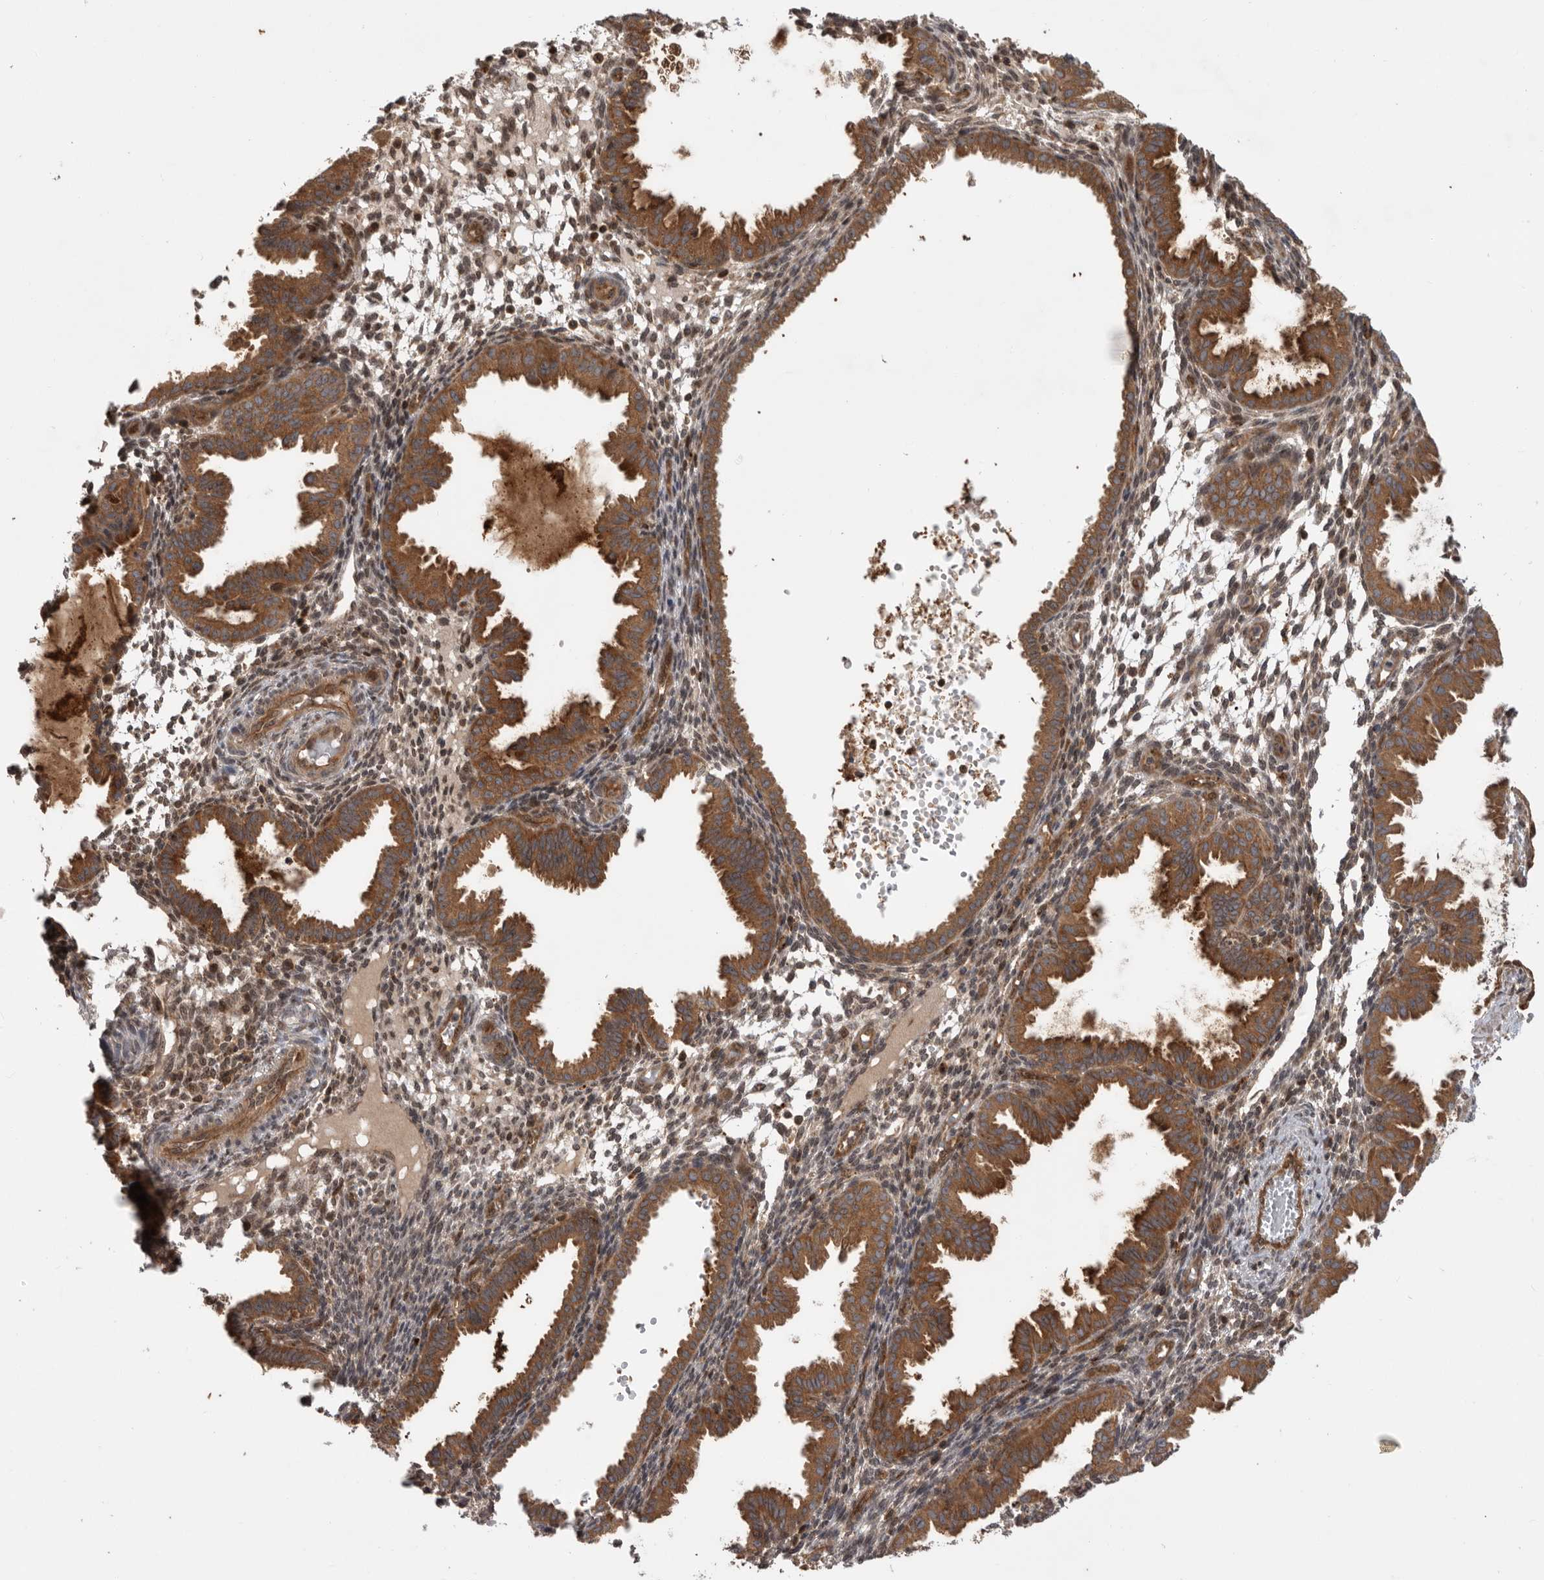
{"staining": {"intensity": "moderate", "quantity": "<25%", "location": "nuclear"}, "tissue": "endometrium", "cell_type": "Cells in endometrial stroma", "image_type": "normal", "snomed": [{"axis": "morphology", "description": "Normal tissue, NOS"}, {"axis": "topography", "description": "Endometrium"}], "caption": "A high-resolution micrograph shows immunohistochemistry staining of normal endometrium, which demonstrates moderate nuclear expression in about <25% of cells in endometrial stroma. The staining was performed using DAB, with brown indicating positive protein expression. Nuclei are stained blue with hematoxylin.", "gene": "DHDDS", "patient": {"sex": "female", "age": 33}}